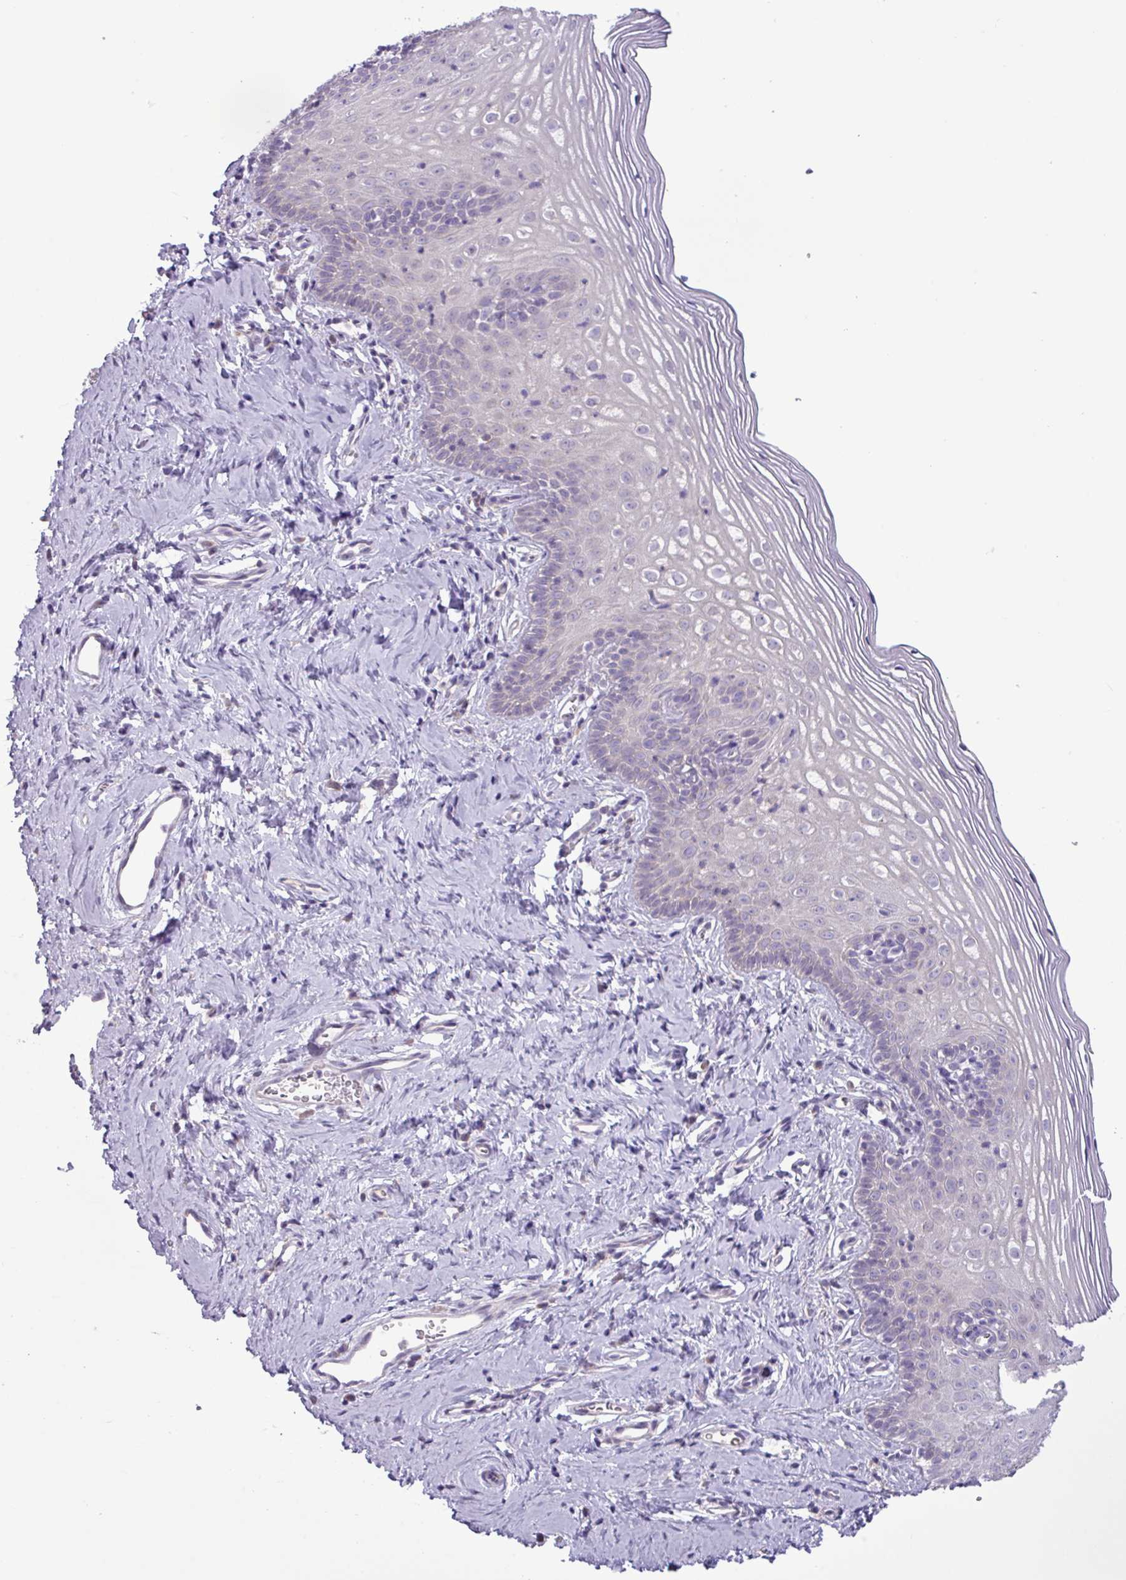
{"staining": {"intensity": "negative", "quantity": "none", "location": "none"}, "tissue": "cervix", "cell_type": "Glandular cells", "image_type": "normal", "snomed": [{"axis": "morphology", "description": "Normal tissue, NOS"}, {"axis": "topography", "description": "Cervix"}], "caption": "Normal cervix was stained to show a protein in brown. There is no significant expression in glandular cells. (DAB immunohistochemistry (IHC) visualized using brightfield microscopy, high magnification).", "gene": "STIMATE", "patient": {"sex": "female", "age": 44}}